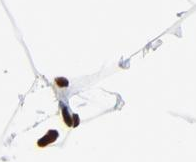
{"staining": {"intensity": "strong", "quantity": ">75%", "location": "nuclear"}, "tissue": "adipose tissue", "cell_type": "Adipocytes", "image_type": "normal", "snomed": [{"axis": "morphology", "description": "Normal tissue, NOS"}, {"axis": "morphology", "description": "Duct carcinoma"}, {"axis": "topography", "description": "Breast"}, {"axis": "topography", "description": "Adipose tissue"}], "caption": "This micrograph displays IHC staining of normal human adipose tissue, with high strong nuclear staining in approximately >75% of adipocytes.", "gene": "ZNF544", "patient": {"sex": "female", "age": 37}}